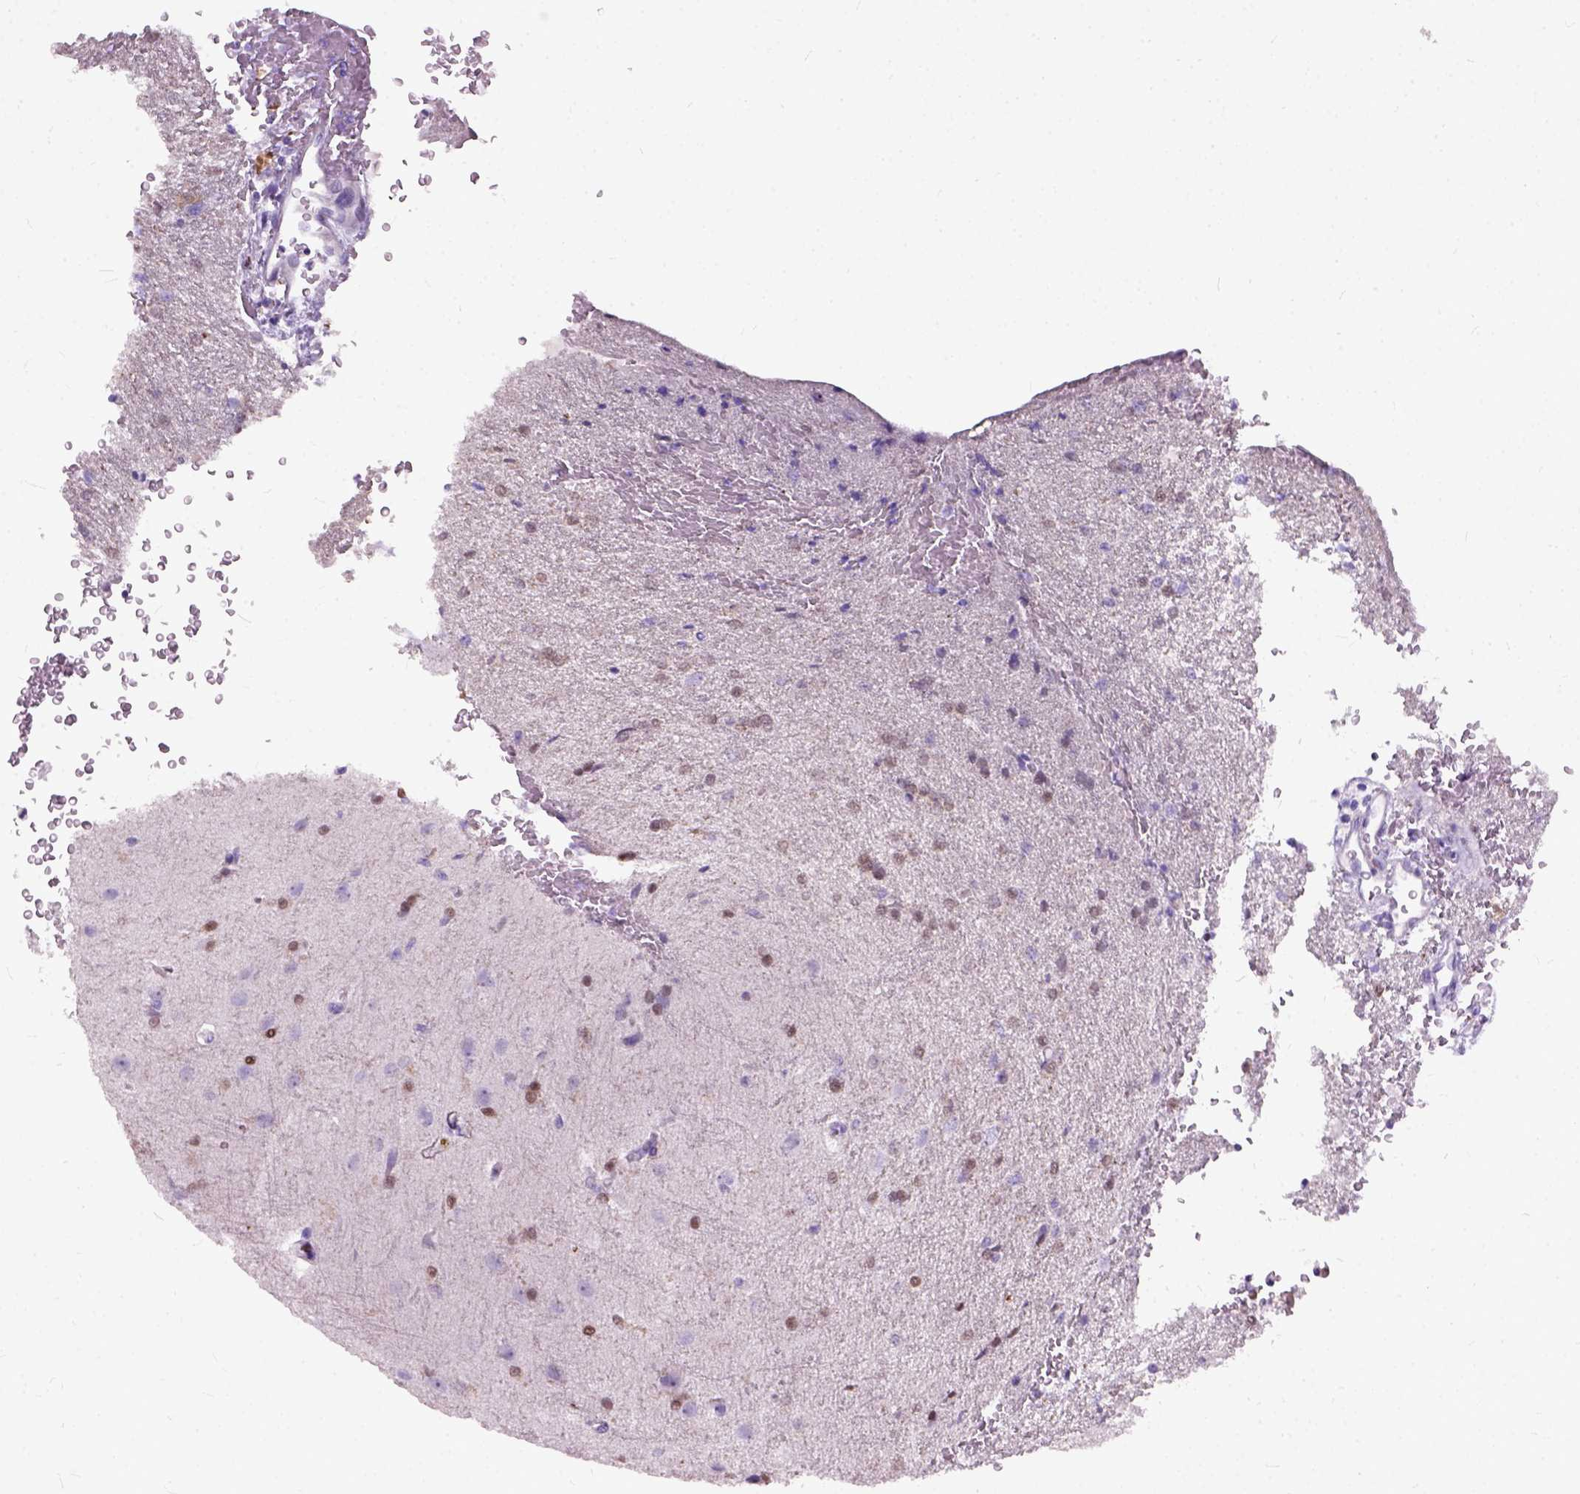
{"staining": {"intensity": "weak", "quantity": ">75%", "location": "nuclear"}, "tissue": "glioma", "cell_type": "Tumor cells", "image_type": "cancer", "snomed": [{"axis": "morphology", "description": "Glioma, malignant, High grade"}, {"axis": "topography", "description": "Brain"}], "caption": "The image reveals staining of malignant glioma (high-grade), revealing weak nuclear protein staining (brown color) within tumor cells. The staining was performed using DAB, with brown indicating positive protein expression. Nuclei are stained blue with hematoxylin.", "gene": "AXDND1", "patient": {"sex": "male", "age": 68}}